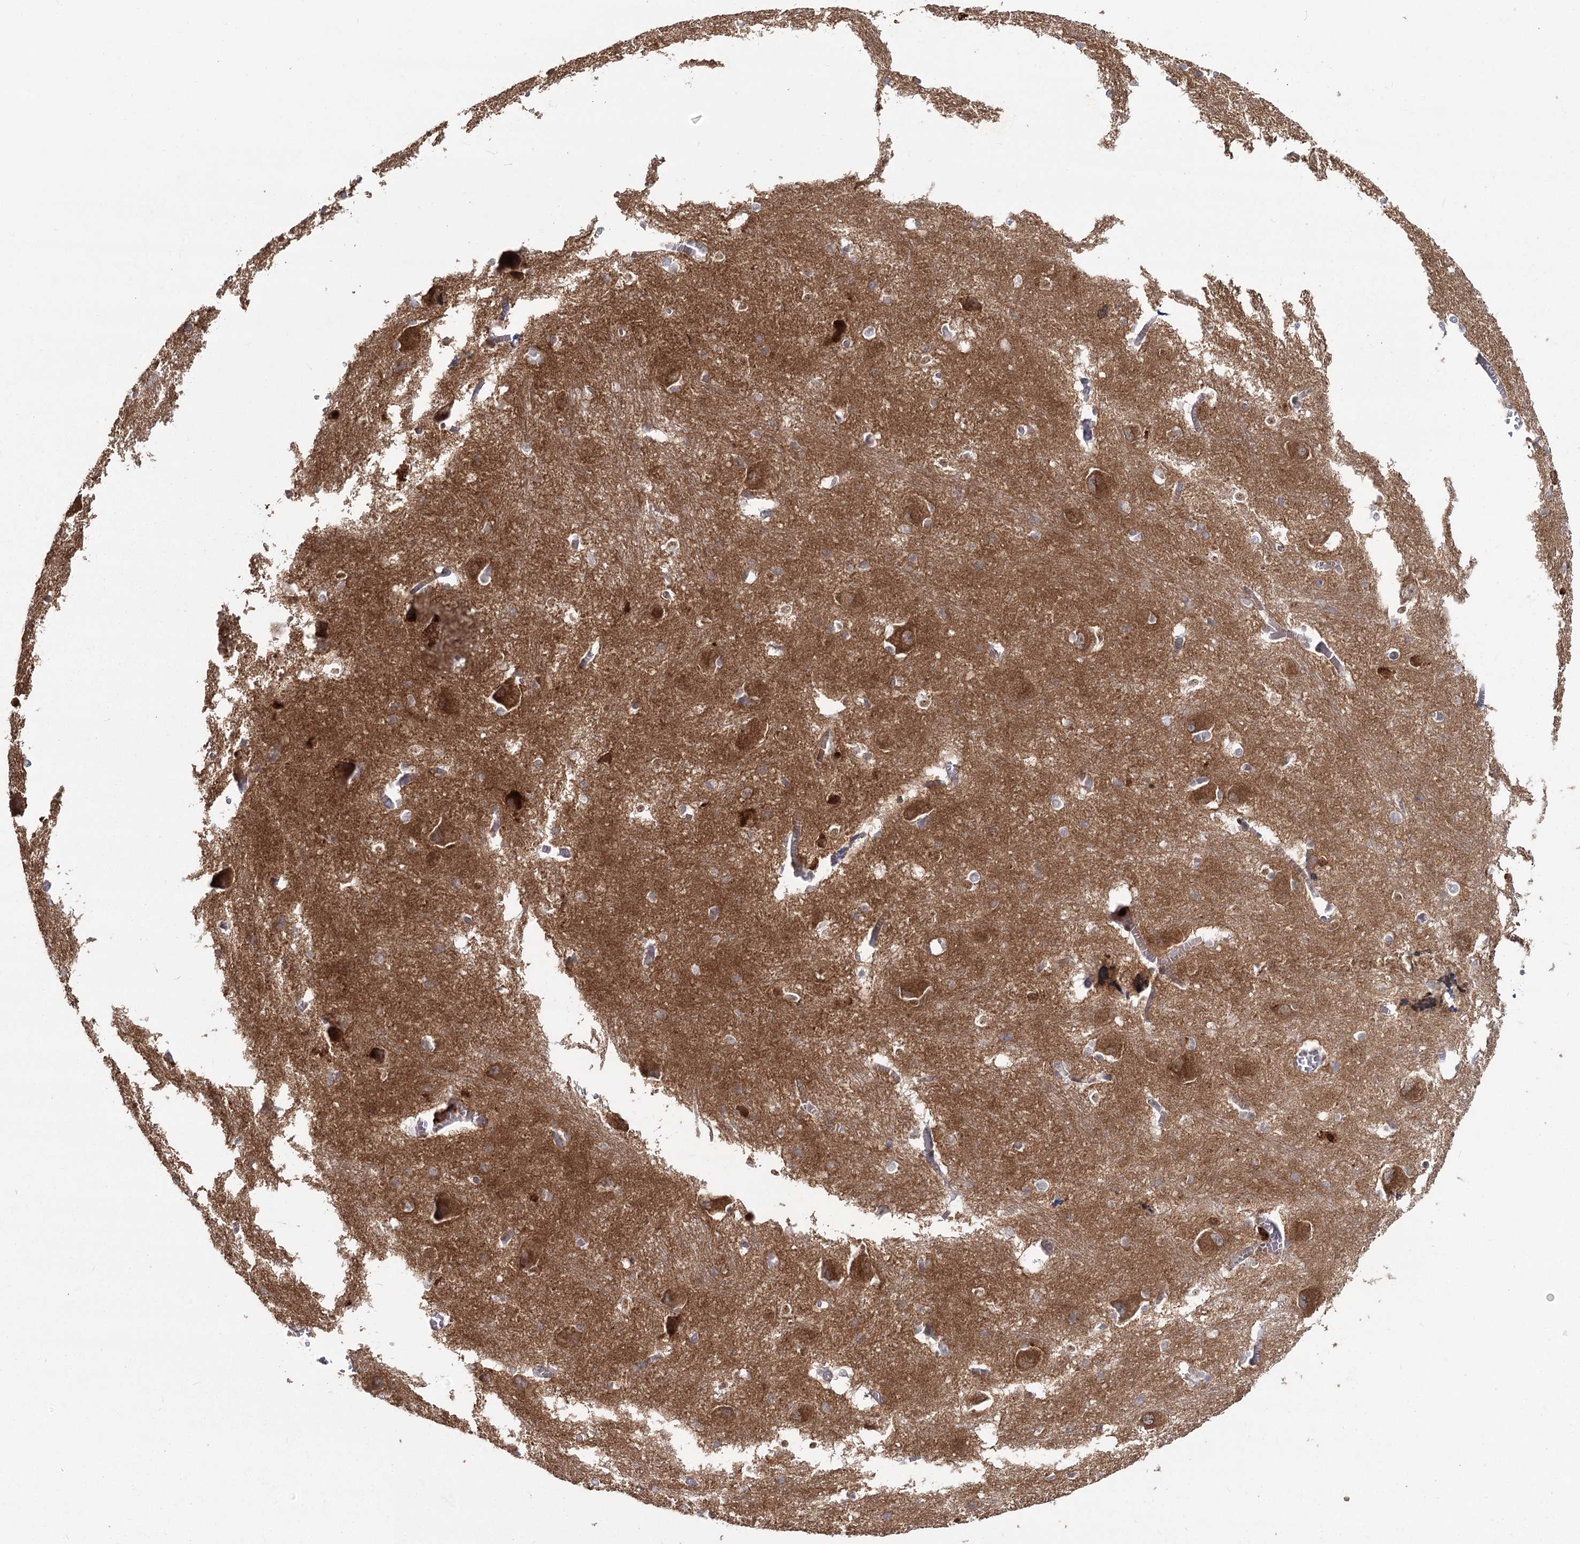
{"staining": {"intensity": "negative", "quantity": "none", "location": "none"}, "tissue": "caudate", "cell_type": "Glial cells", "image_type": "normal", "snomed": [{"axis": "morphology", "description": "Normal tissue, NOS"}, {"axis": "topography", "description": "Lateral ventricle wall"}], "caption": "A high-resolution photomicrograph shows IHC staining of benign caudate, which exhibits no significant positivity in glial cells.", "gene": "AP2M1", "patient": {"sex": "male", "age": 37}}